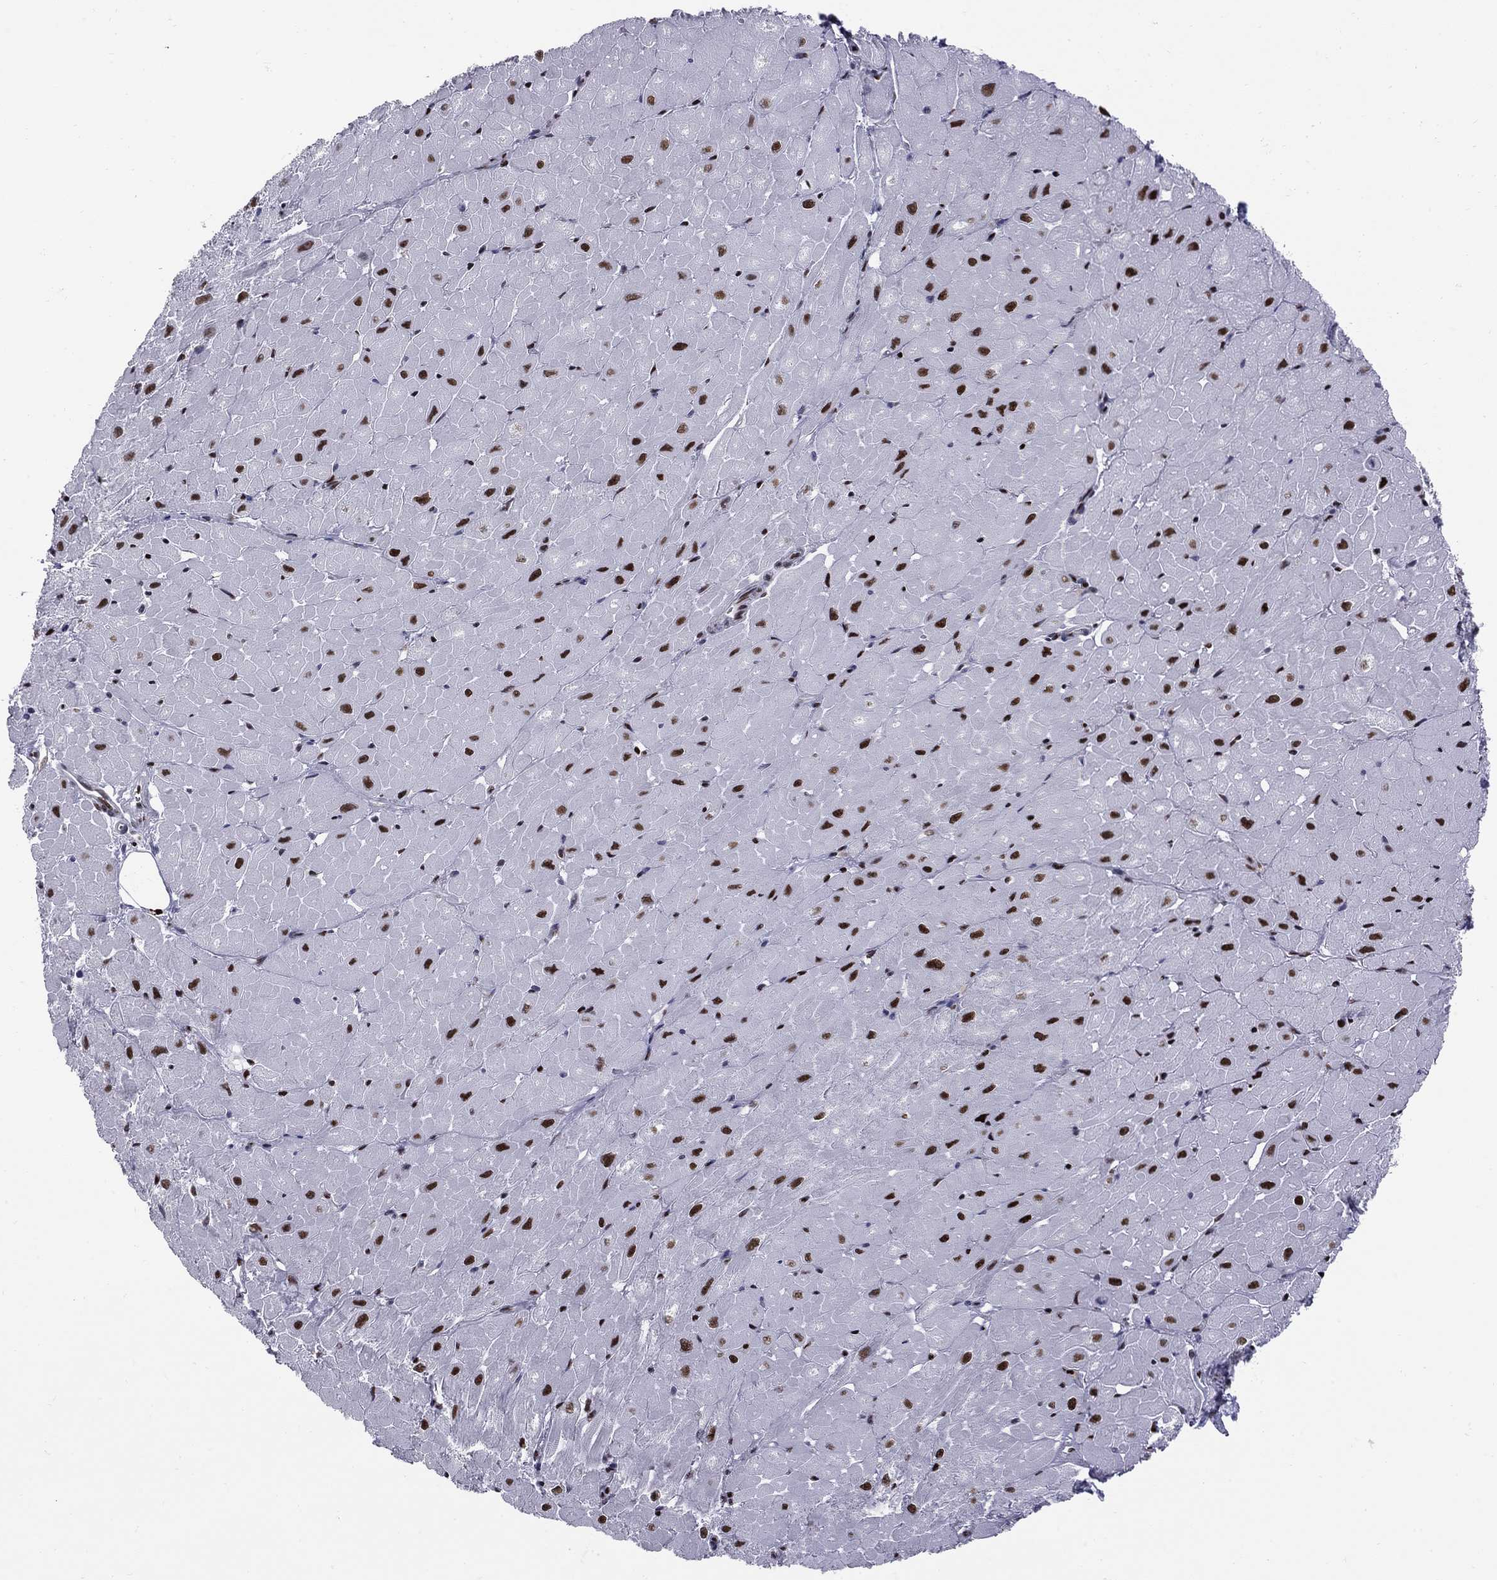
{"staining": {"intensity": "strong", "quantity": "25%-75%", "location": "nuclear"}, "tissue": "heart muscle", "cell_type": "Cardiomyocytes", "image_type": "normal", "snomed": [{"axis": "morphology", "description": "Normal tissue, NOS"}, {"axis": "topography", "description": "Heart"}], "caption": "Heart muscle stained with a brown dye reveals strong nuclear positive expression in approximately 25%-75% of cardiomyocytes.", "gene": "PCGF3", "patient": {"sex": "male", "age": 62}}